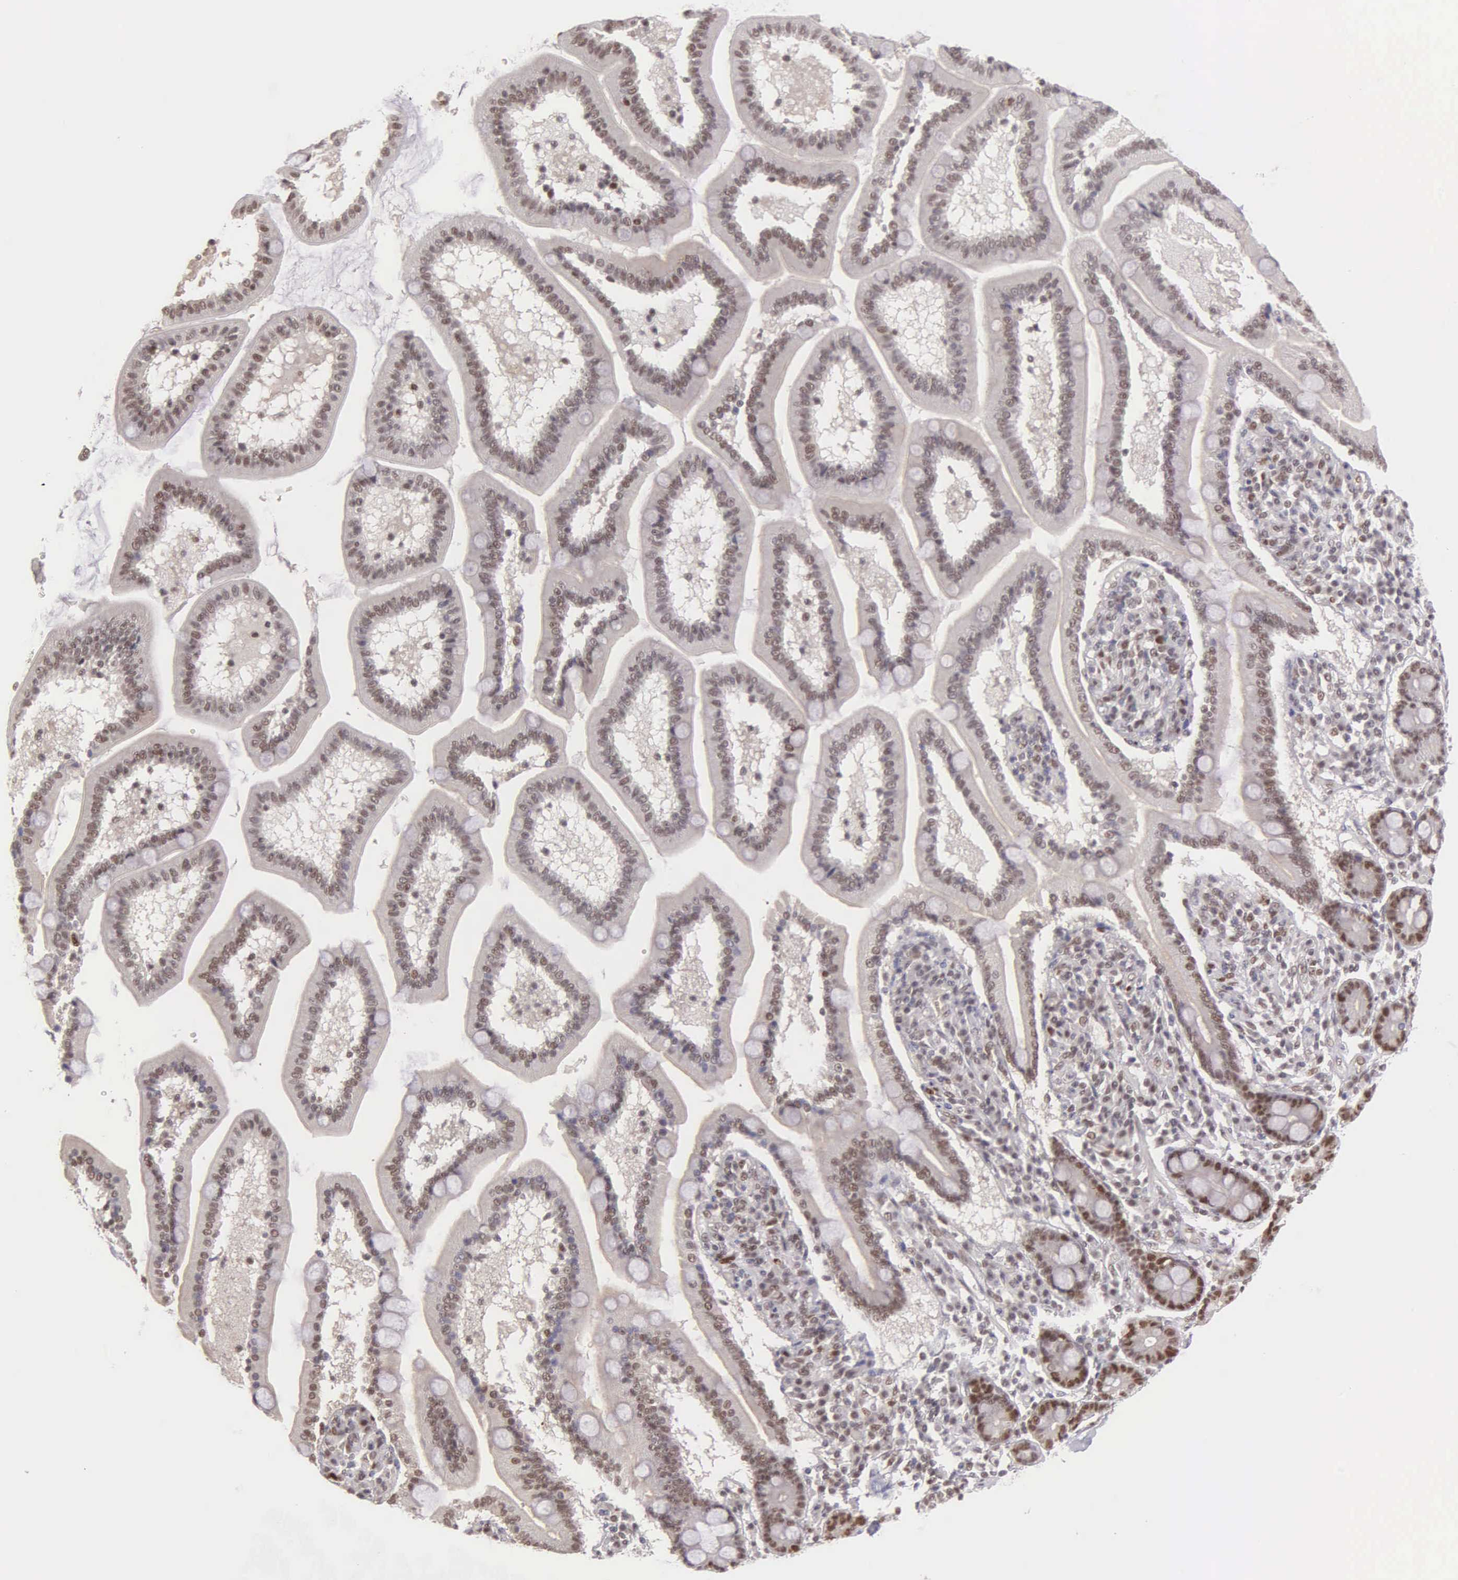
{"staining": {"intensity": "negative", "quantity": "none", "location": "none"}, "tissue": "adipose tissue", "cell_type": "Adipocytes", "image_type": "normal", "snomed": [{"axis": "morphology", "description": "Normal tissue, NOS"}, {"axis": "topography", "description": "Duodenum"}], "caption": "The micrograph reveals no staining of adipocytes in unremarkable adipose tissue.", "gene": "UBR7", "patient": {"sex": "male", "age": 63}}